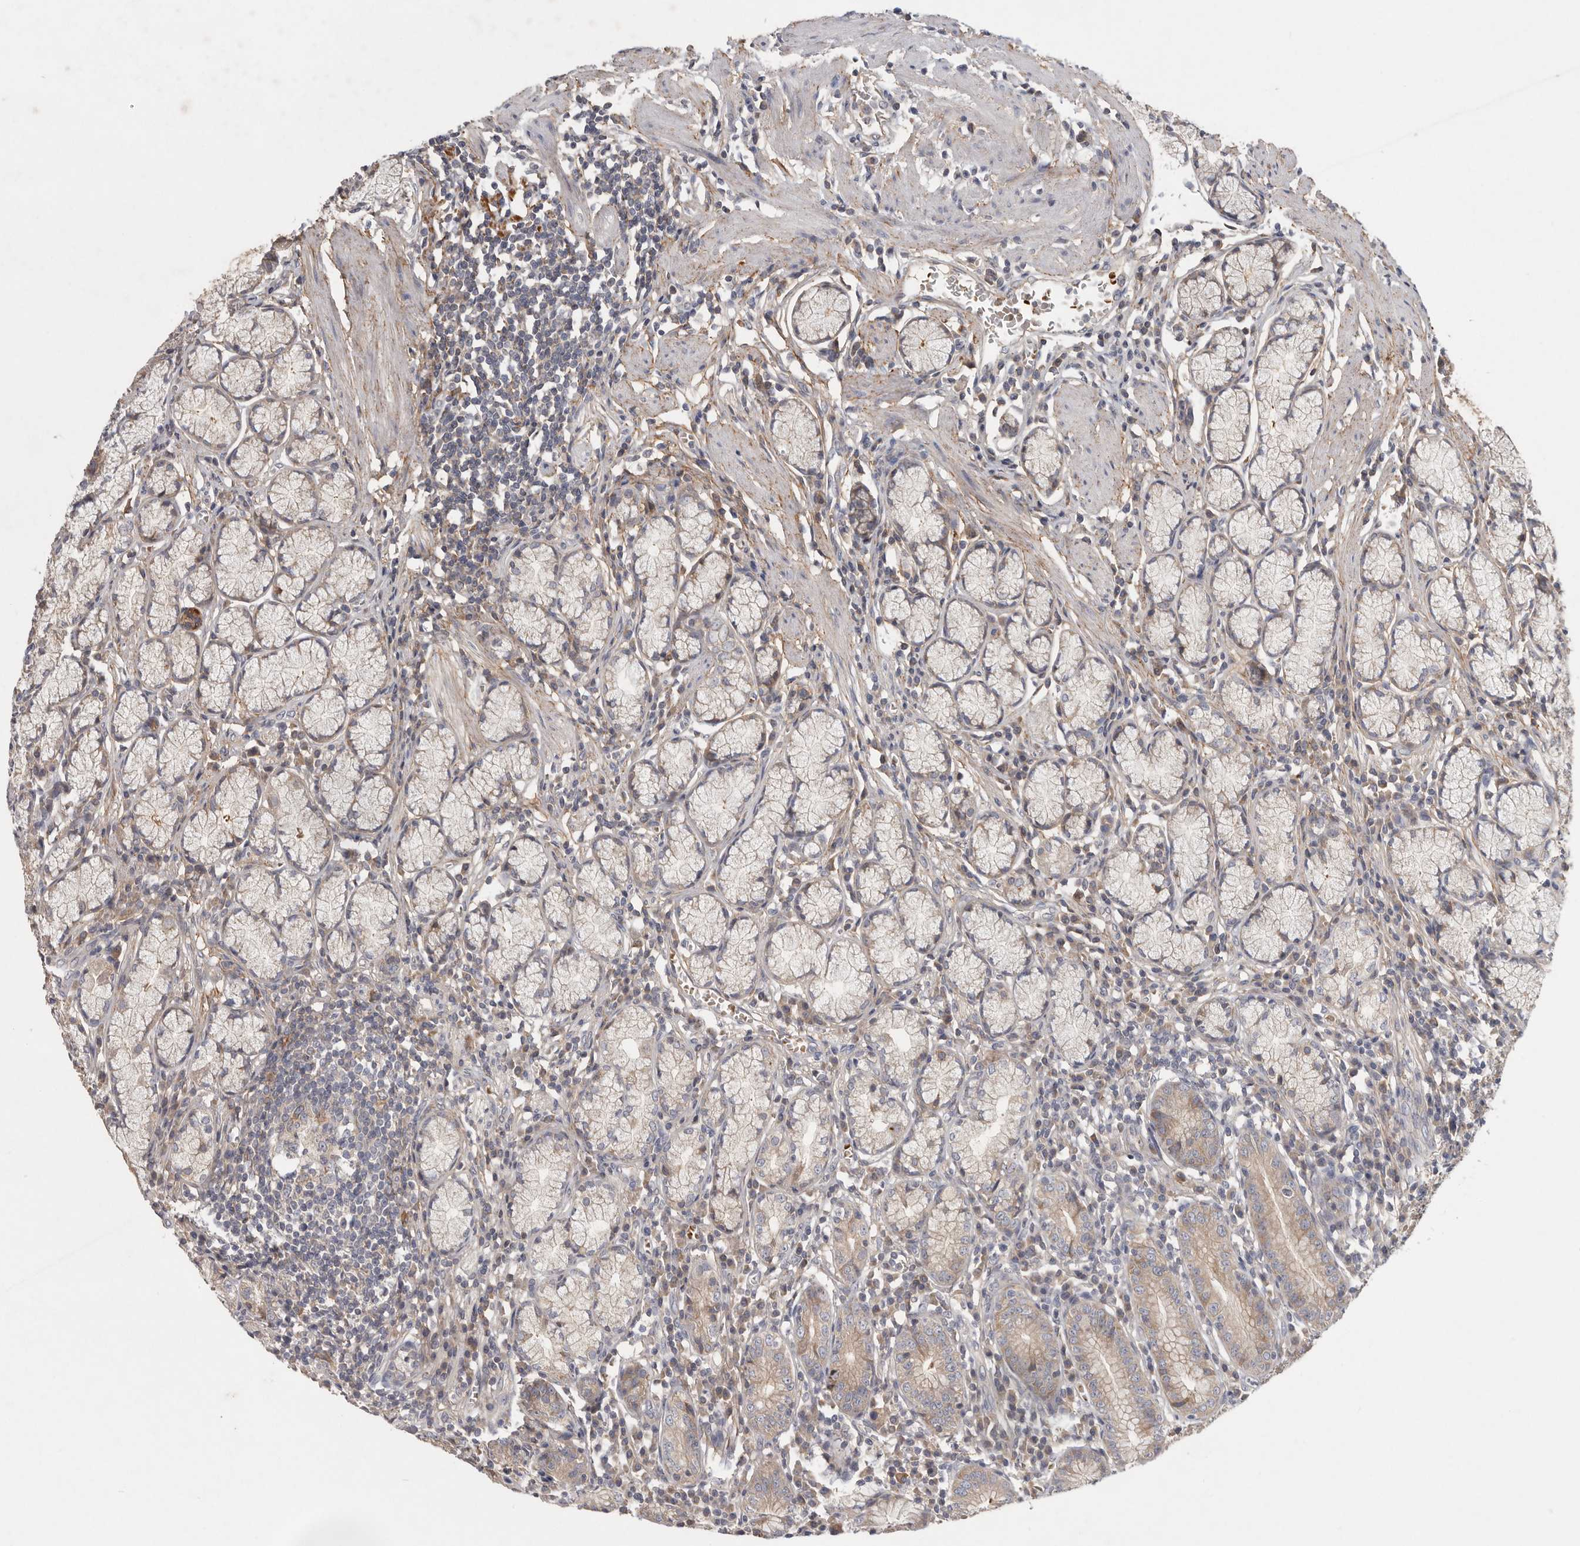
{"staining": {"intensity": "moderate", "quantity": "25%-75%", "location": "cytoplasmic/membranous"}, "tissue": "stomach", "cell_type": "Glandular cells", "image_type": "normal", "snomed": [{"axis": "morphology", "description": "Normal tissue, NOS"}, {"axis": "topography", "description": "Stomach"}], "caption": "Protein expression analysis of unremarkable human stomach reveals moderate cytoplasmic/membranous expression in about 25%-75% of glandular cells.", "gene": "CFAP298", "patient": {"sex": "male", "age": 55}}